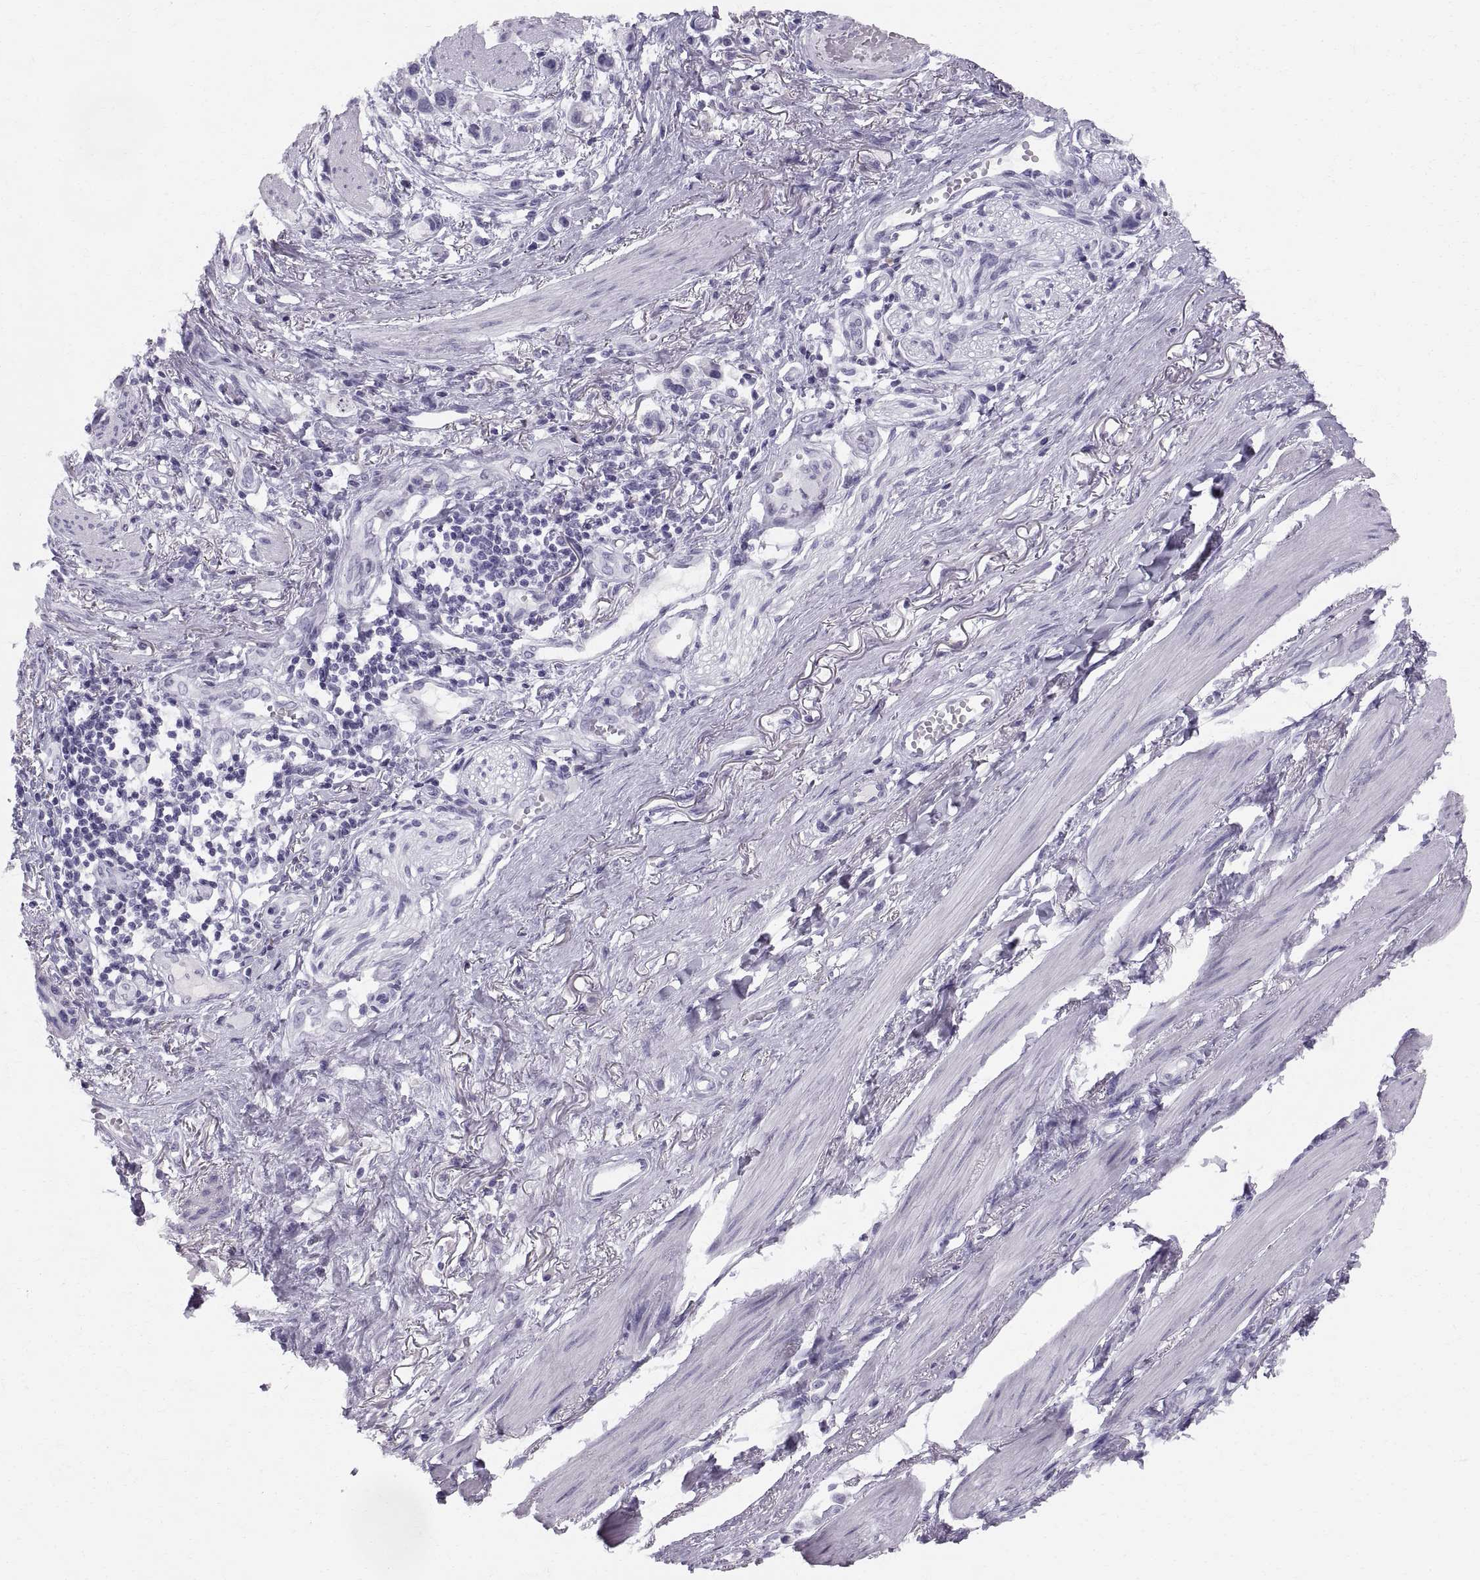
{"staining": {"intensity": "negative", "quantity": "none", "location": "none"}, "tissue": "stomach cancer", "cell_type": "Tumor cells", "image_type": "cancer", "snomed": [{"axis": "morphology", "description": "Adenocarcinoma, NOS"}, {"axis": "topography", "description": "Stomach"}], "caption": "Stomach cancer (adenocarcinoma) stained for a protein using immunohistochemistry (IHC) demonstrates no expression tumor cells.", "gene": "SLC22A6", "patient": {"sex": "female", "age": 81}}